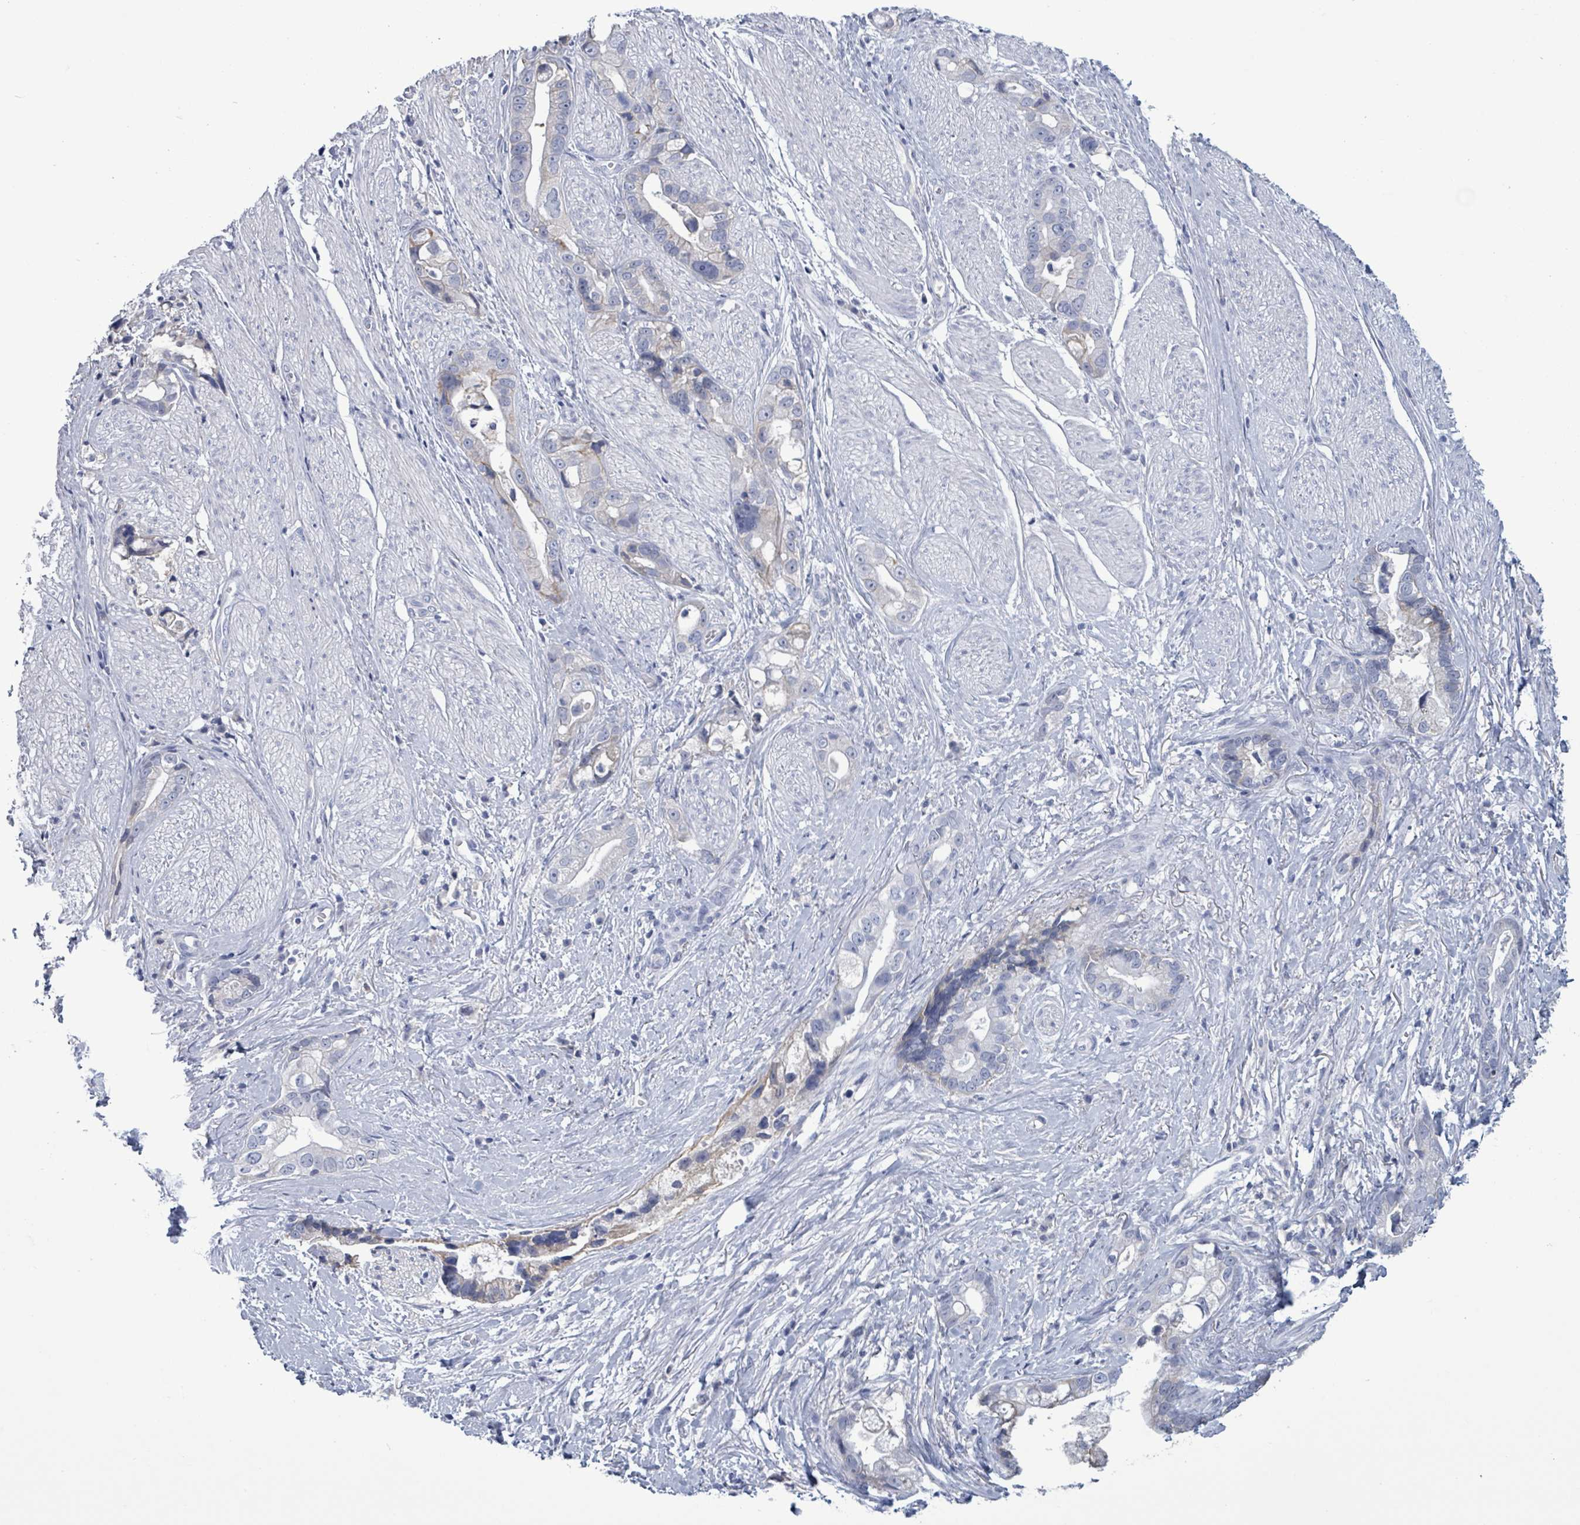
{"staining": {"intensity": "negative", "quantity": "none", "location": "none"}, "tissue": "stomach cancer", "cell_type": "Tumor cells", "image_type": "cancer", "snomed": [{"axis": "morphology", "description": "Adenocarcinoma, NOS"}, {"axis": "topography", "description": "Stomach"}], "caption": "Histopathology image shows no significant protein staining in tumor cells of adenocarcinoma (stomach). Brightfield microscopy of immunohistochemistry stained with DAB (brown) and hematoxylin (blue), captured at high magnification.", "gene": "BSG", "patient": {"sex": "male", "age": 55}}